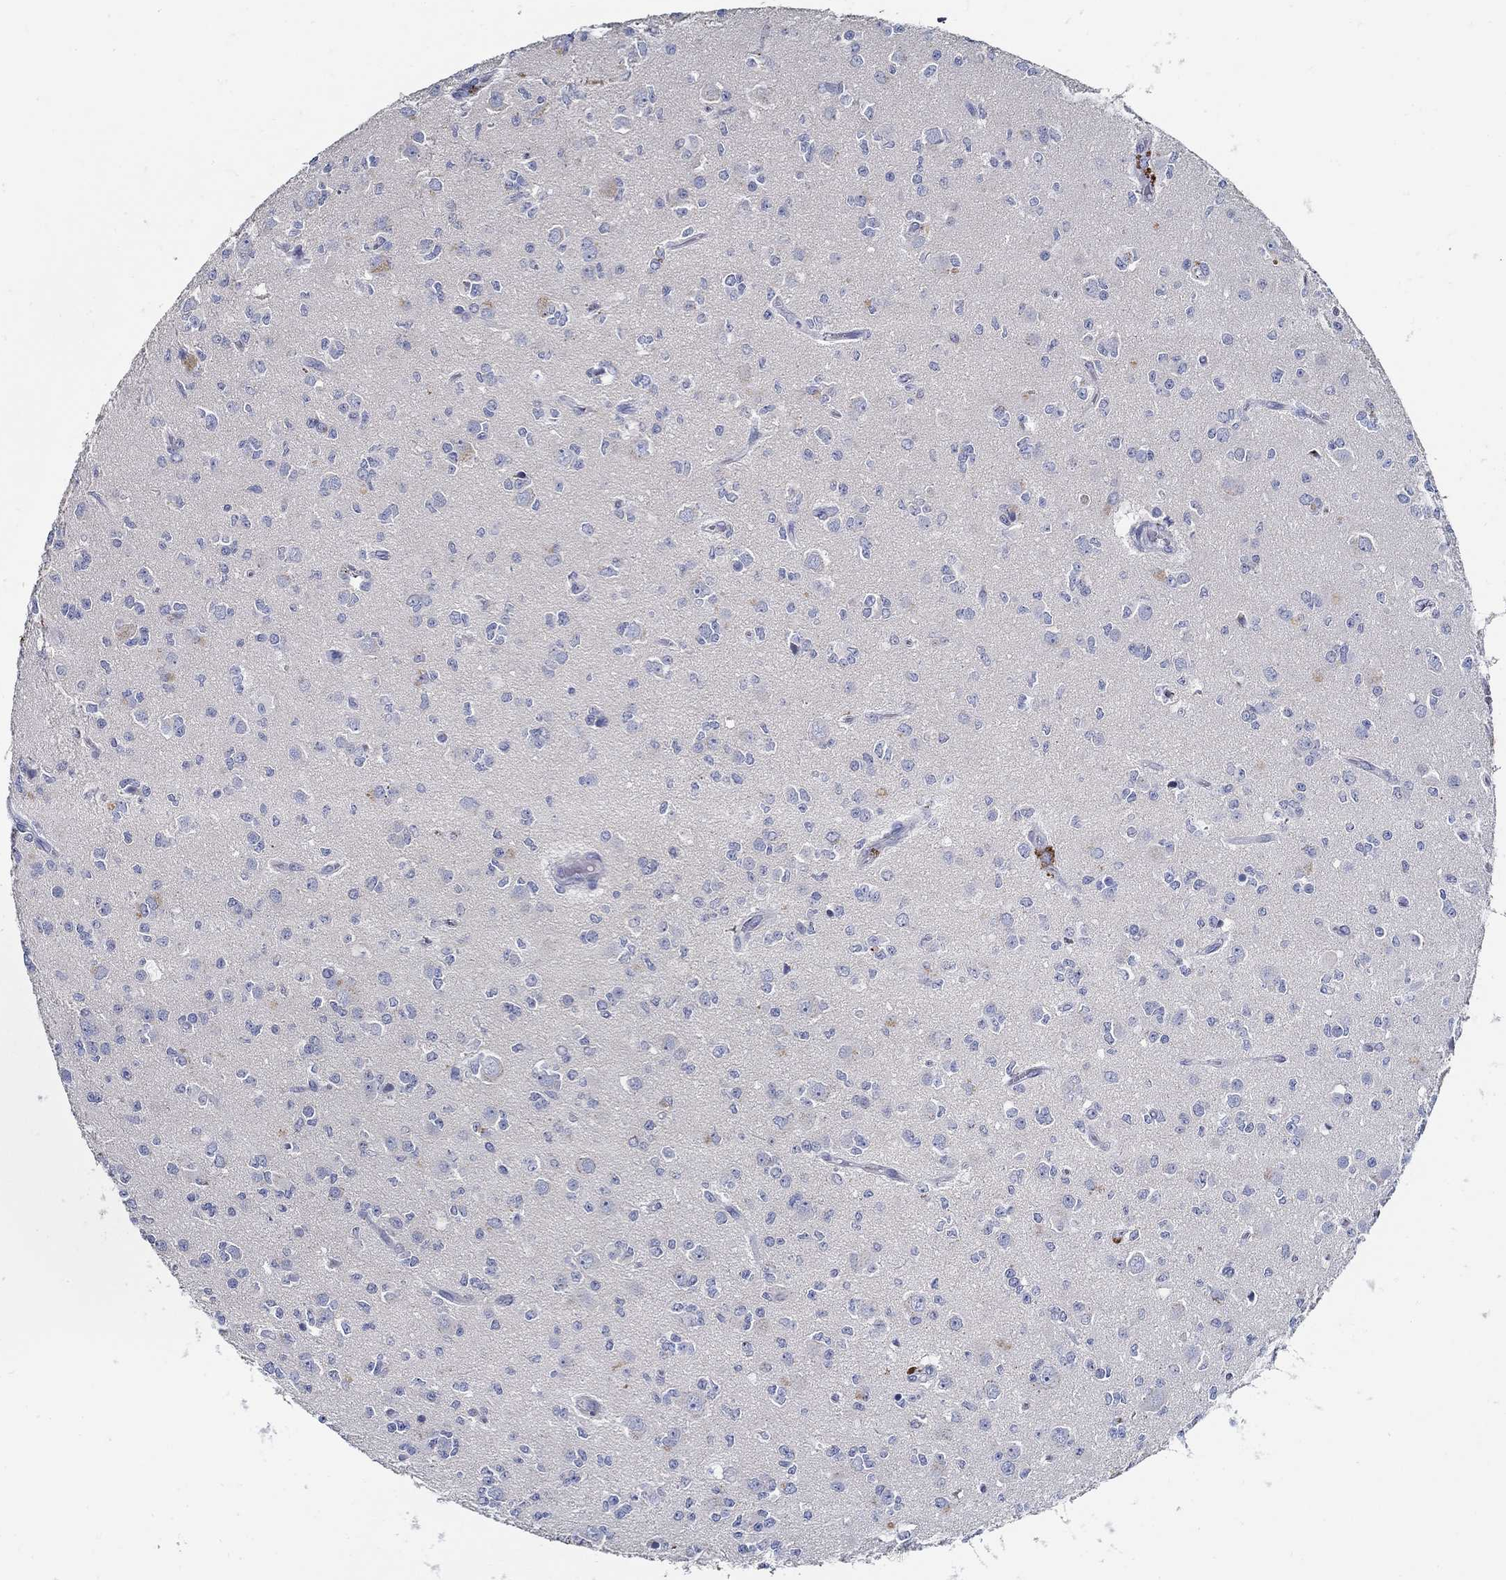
{"staining": {"intensity": "negative", "quantity": "none", "location": "none"}, "tissue": "glioma", "cell_type": "Tumor cells", "image_type": "cancer", "snomed": [{"axis": "morphology", "description": "Glioma, malignant, Low grade"}, {"axis": "topography", "description": "Brain"}], "caption": "Malignant low-grade glioma was stained to show a protein in brown. There is no significant positivity in tumor cells.", "gene": "TGFBI", "patient": {"sex": "female", "age": 45}}